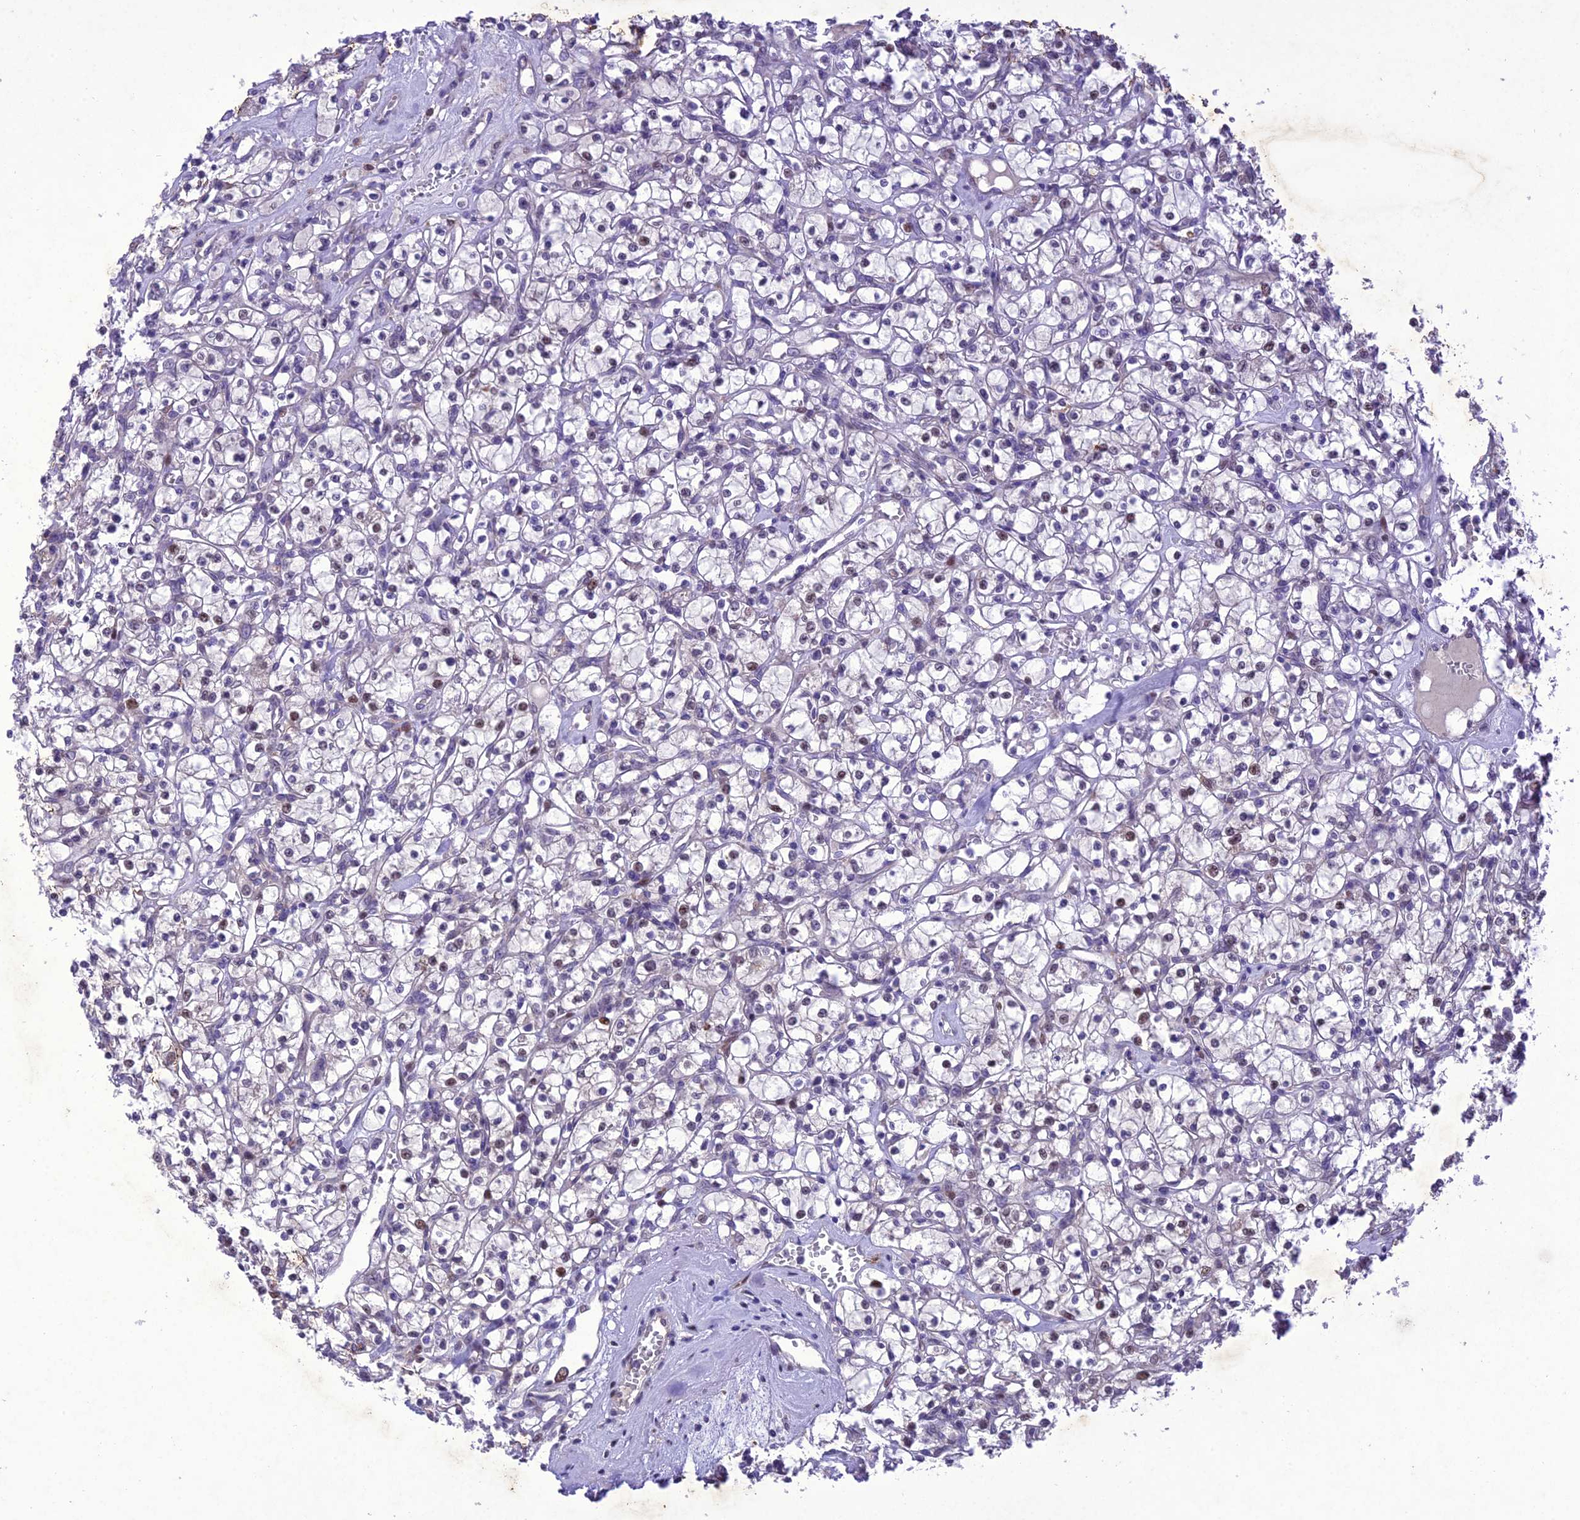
{"staining": {"intensity": "weak", "quantity": "<25%", "location": "nuclear"}, "tissue": "renal cancer", "cell_type": "Tumor cells", "image_type": "cancer", "snomed": [{"axis": "morphology", "description": "Adenocarcinoma, NOS"}, {"axis": "topography", "description": "Kidney"}], "caption": "IHC photomicrograph of neoplastic tissue: renal cancer (adenocarcinoma) stained with DAB exhibits no significant protein staining in tumor cells.", "gene": "ANKRD52", "patient": {"sex": "female", "age": 59}}